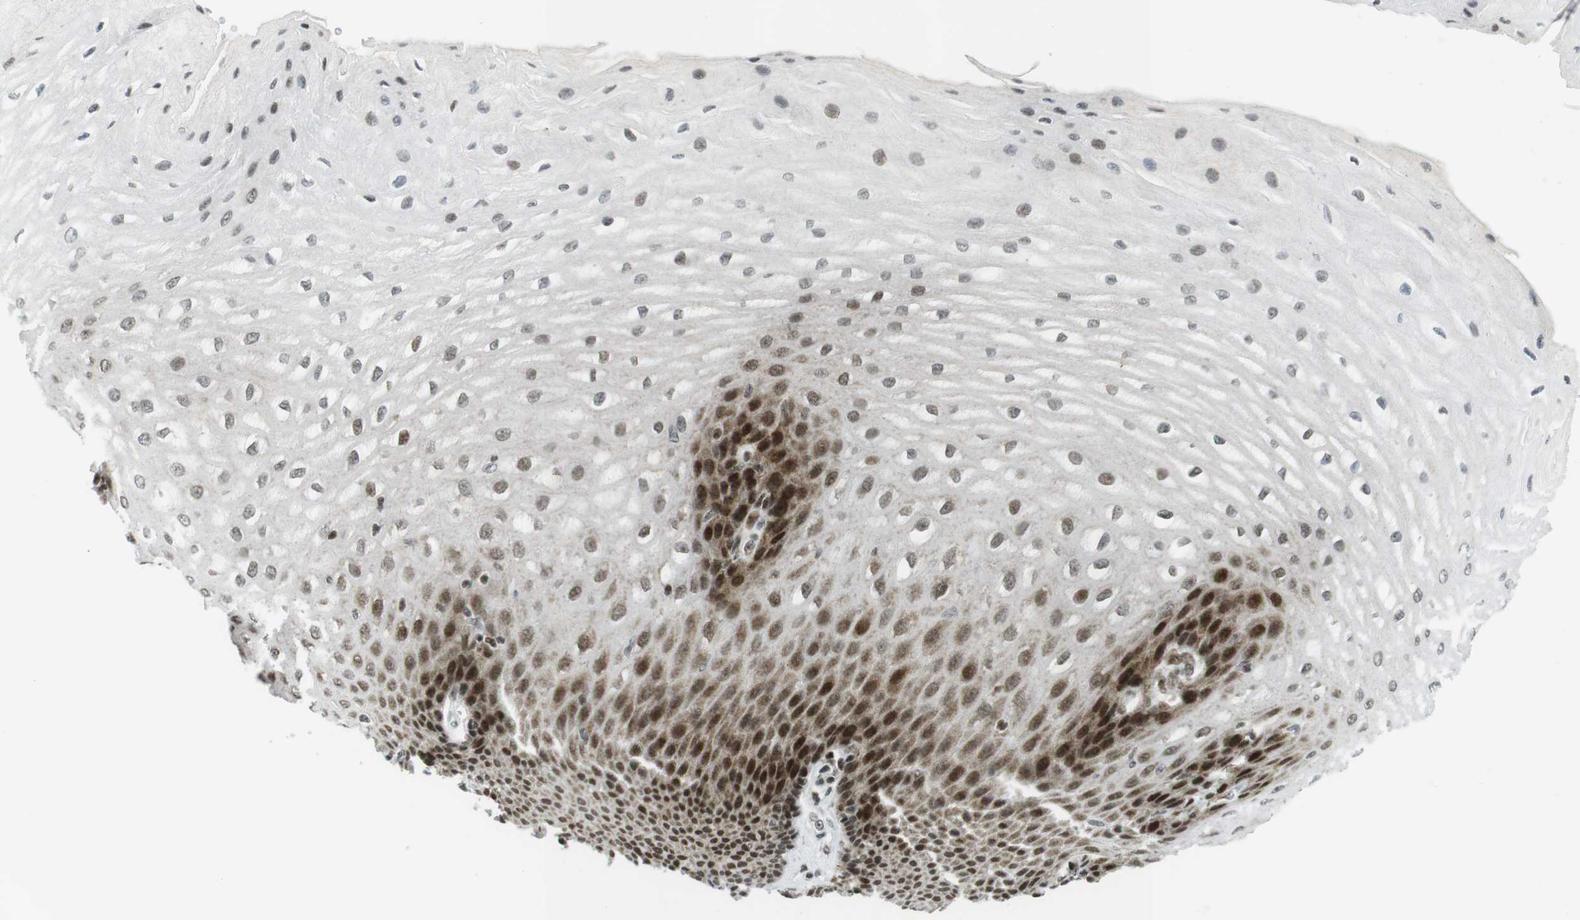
{"staining": {"intensity": "strong", "quantity": ">75%", "location": "nuclear"}, "tissue": "esophagus", "cell_type": "Squamous epithelial cells", "image_type": "normal", "snomed": [{"axis": "morphology", "description": "Normal tissue, NOS"}, {"axis": "topography", "description": "Esophagus"}], "caption": "DAB (3,3'-diaminobenzidine) immunohistochemical staining of normal human esophagus shows strong nuclear protein expression in about >75% of squamous epithelial cells.", "gene": "CDC27", "patient": {"sex": "male", "age": 54}}